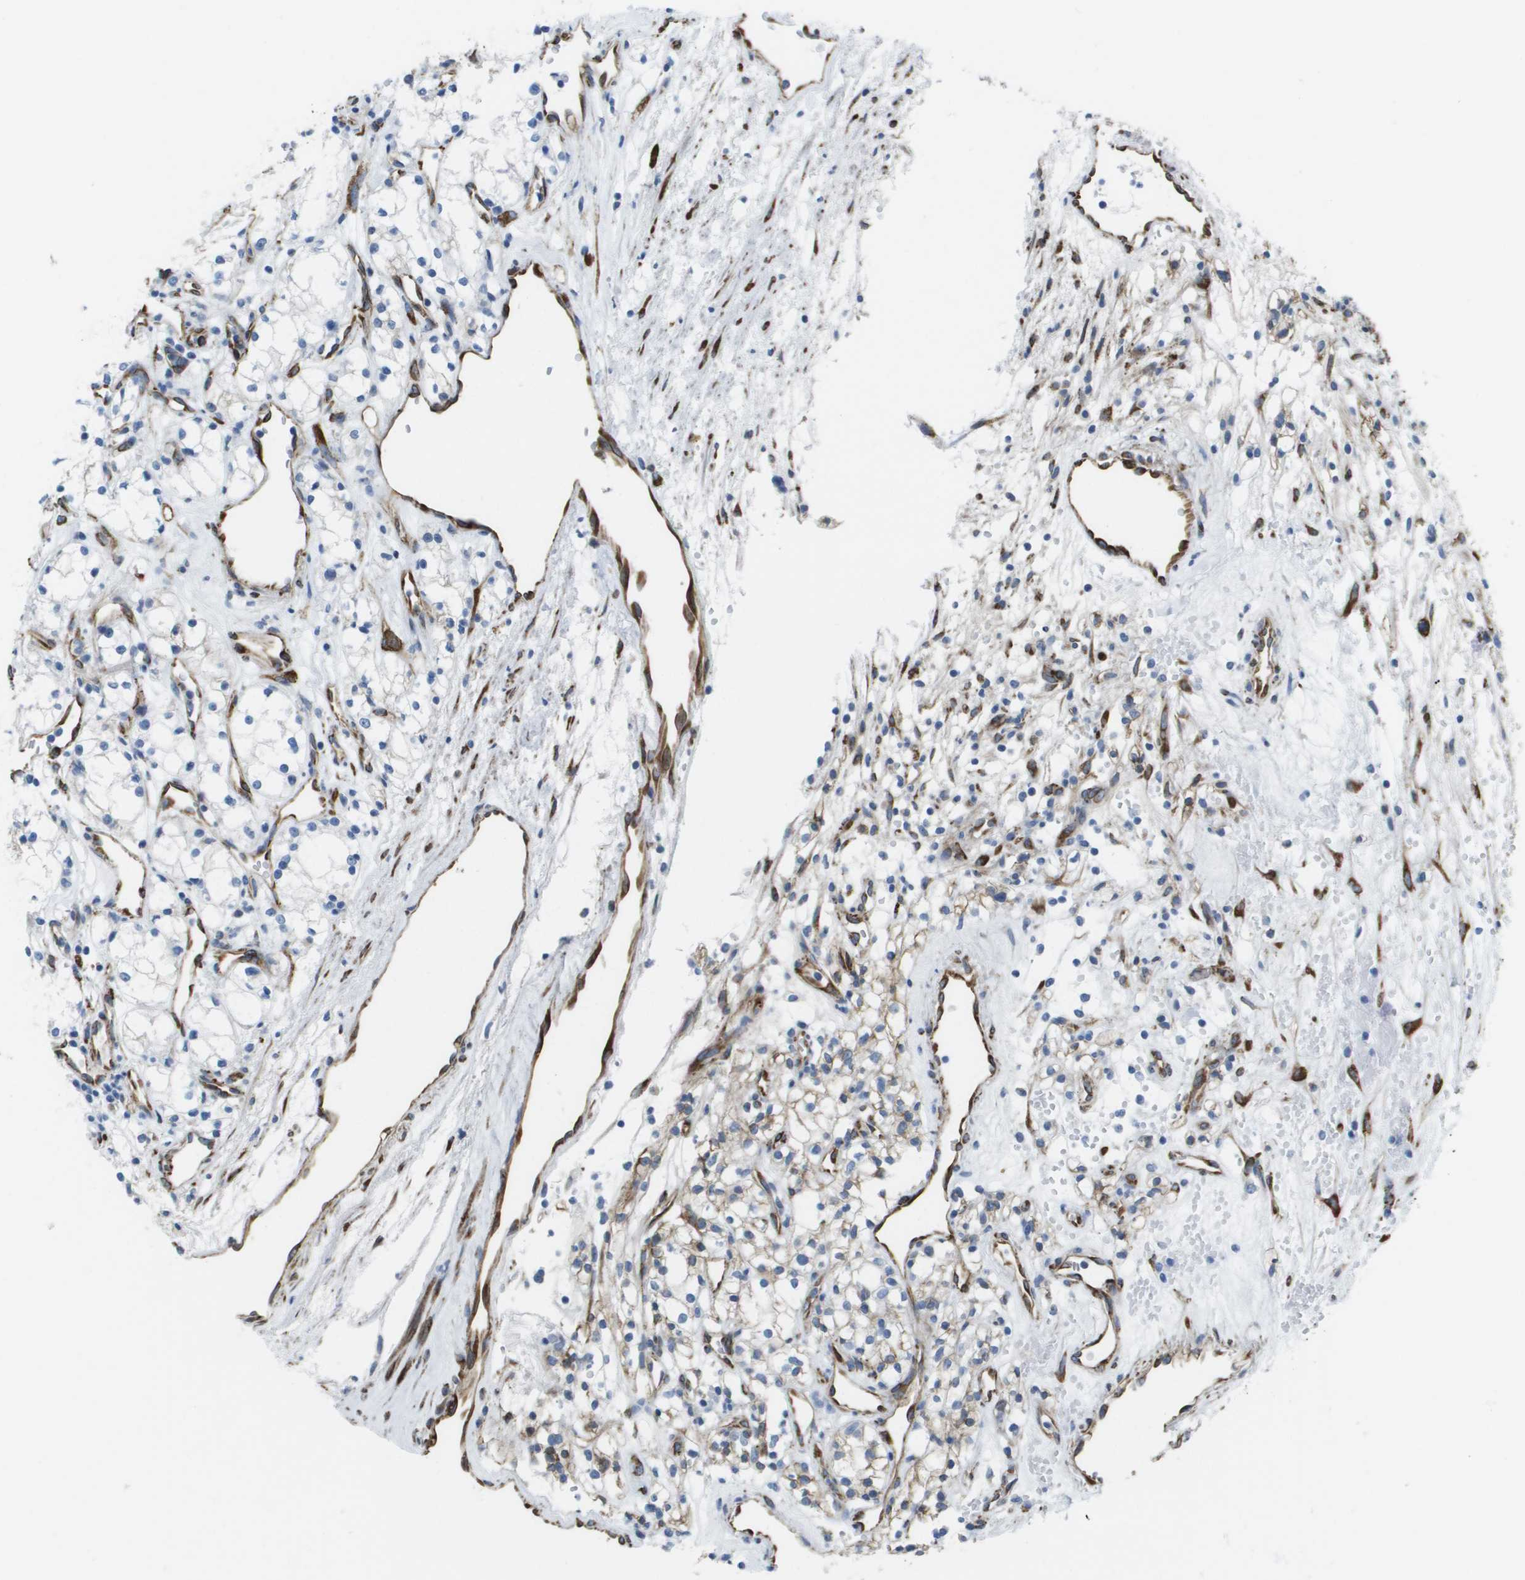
{"staining": {"intensity": "negative", "quantity": "none", "location": "none"}, "tissue": "renal cancer", "cell_type": "Tumor cells", "image_type": "cancer", "snomed": [{"axis": "morphology", "description": "Adenocarcinoma, NOS"}, {"axis": "topography", "description": "Kidney"}], "caption": "Adenocarcinoma (renal) was stained to show a protein in brown. There is no significant staining in tumor cells.", "gene": "ST3GAL2", "patient": {"sex": "male", "age": 59}}